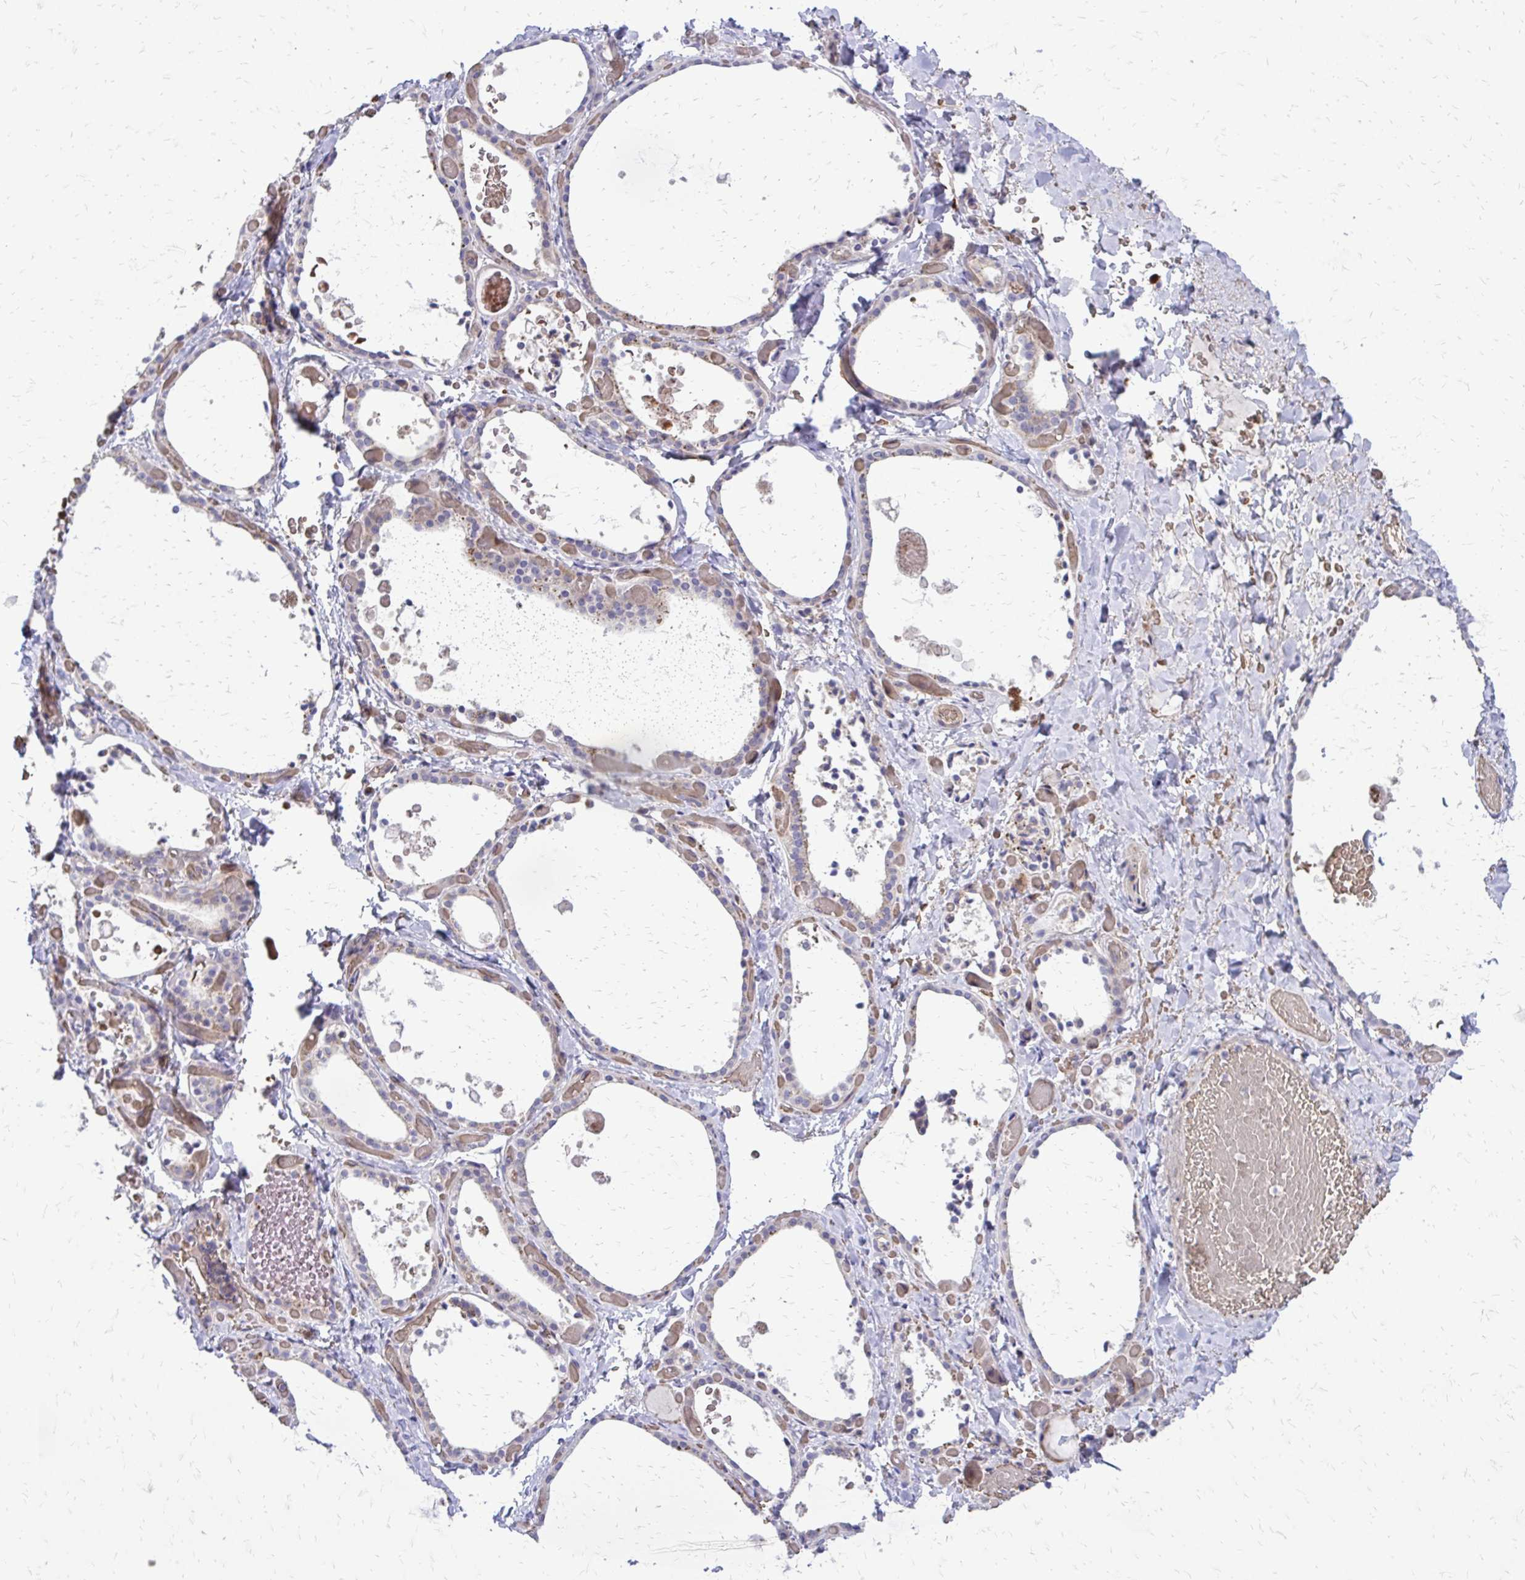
{"staining": {"intensity": "weak", "quantity": "<25%", "location": "cytoplasmic/membranous"}, "tissue": "thyroid gland", "cell_type": "Glandular cells", "image_type": "normal", "snomed": [{"axis": "morphology", "description": "Normal tissue, NOS"}, {"axis": "topography", "description": "Thyroid gland"}], "caption": "There is no significant positivity in glandular cells of thyroid gland. (DAB (3,3'-diaminobenzidine) IHC with hematoxylin counter stain).", "gene": "FUNDC2", "patient": {"sex": "female", "age": 56}}